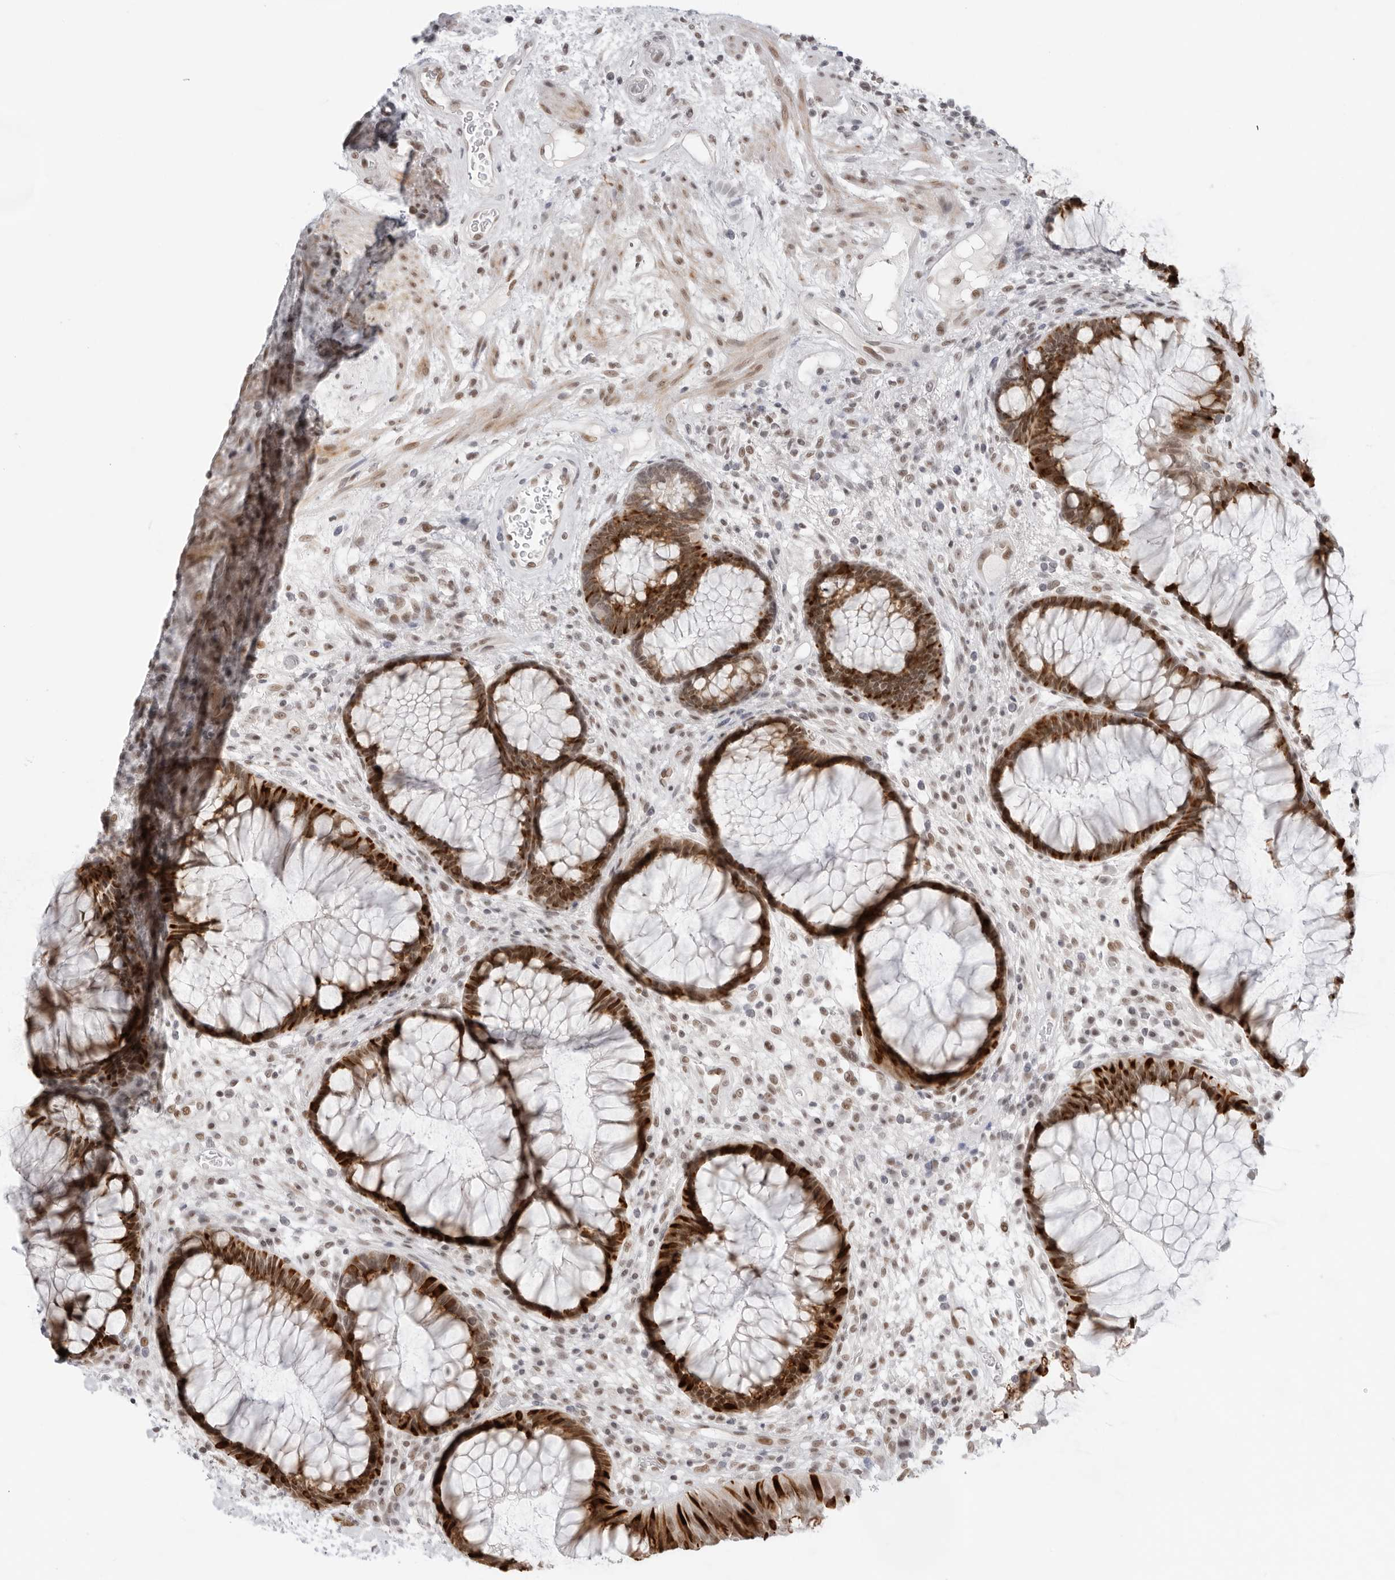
{"staining": {"intensity": "strong", "quantity": "25%-75%", "location": "cytoplasmic/membranous"}, "tissue": "rectum", "cell_type": "Glandular cells", "image_type": "normal", "snomed": [{"axis": "morphology", "description": "Normal tissue, NOS"}, {"axis": "topography", "description": "Rectum"}], "caption": "Brown immunohistochemical staining in unremarkable rectum exhibits strong cytoplasmic/membranous staining in about 25%-75% of glandular cells. The staining is performed using DAB brown chromogen to label protein expression. The nuclei are counter-stained blue using hematoxylin.", "gene": "FOXK2", "patient": {"sex": "male", "age": 51}}